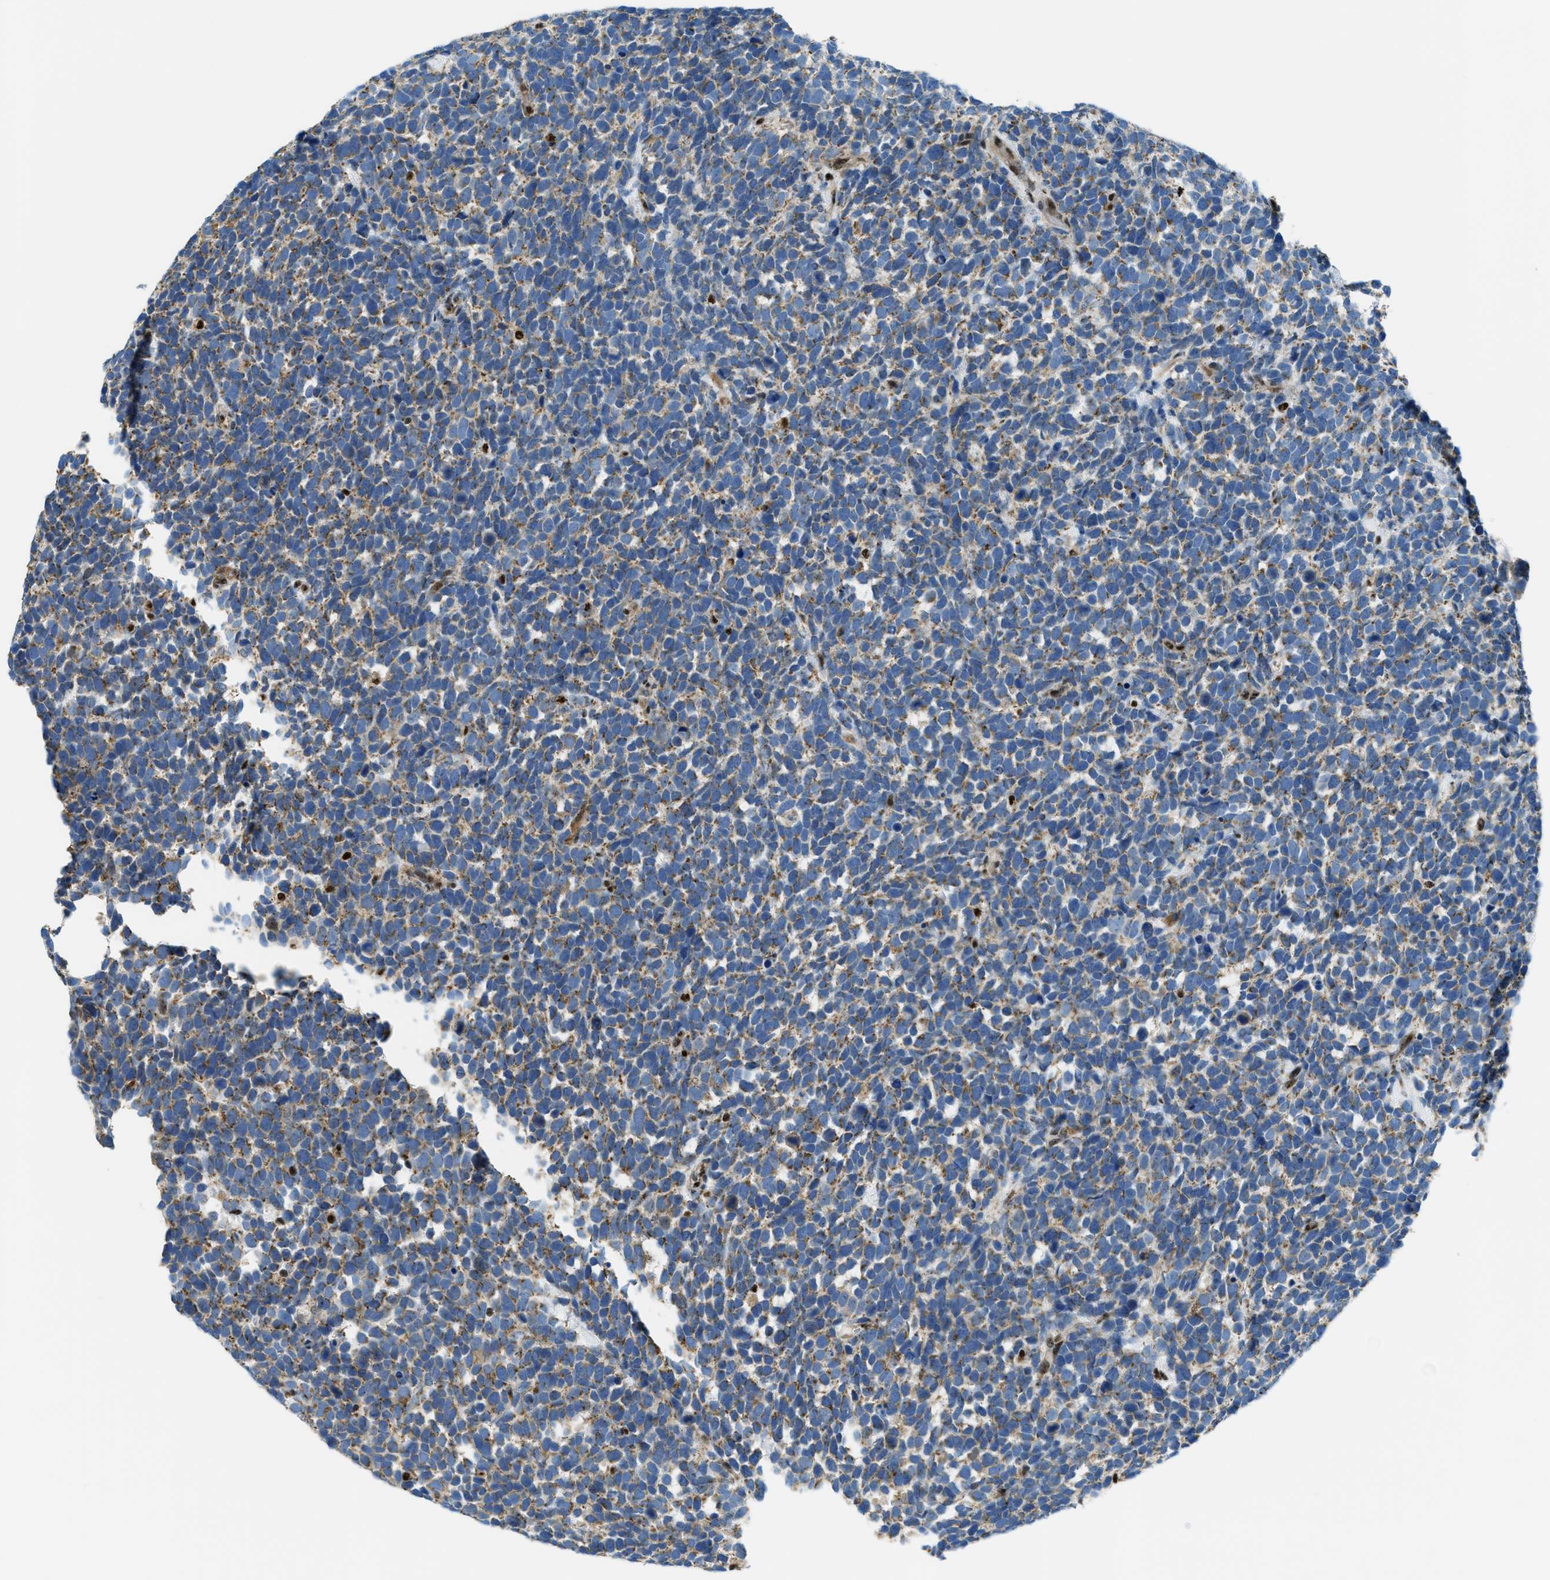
{"staining": {"intensity": "negative", "quantity": "none", "location": "none"}, "tissue": "urothelial cancer", "cell_type": "Tumor cells", "image_type": "cancer", "snomed": [{"axis": "morphology", "description": "Urothelial carcinoma, High grade"}, {"axis": "topography", "description": "Urinary bladder"}], "caption": "Urothelial cancer was stained to show a protein in brown. There is no significant staining in tumor cells.", "gene": "SP100", "patient": {"sex": "female", "age": 82}}